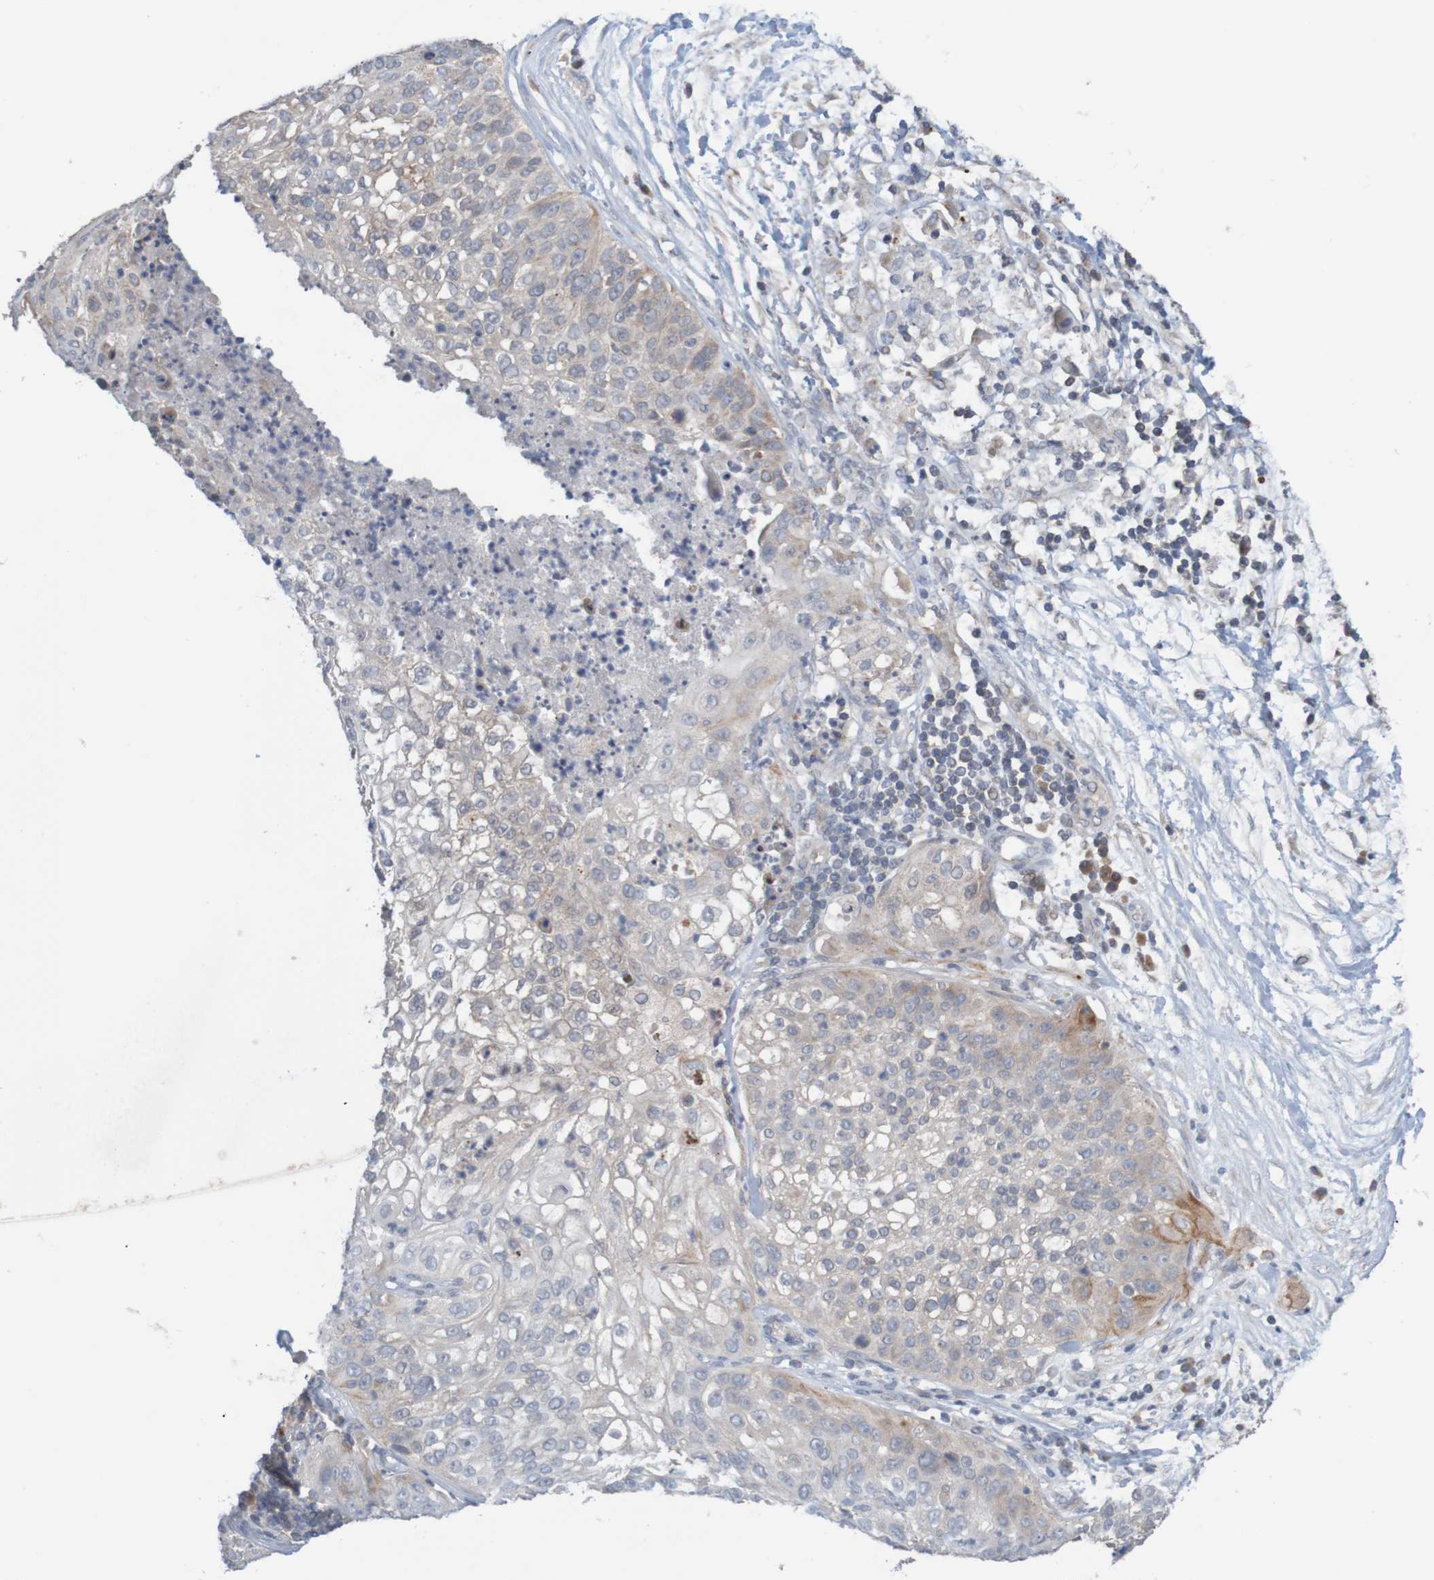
{"staining": {"intensity": "moderate", "quantity": "<25%", "location": "cytoplasmic/membranous"}, "tissue": "lung cancer", "cell_type": "Tumor cells", "image_type": "cancer", "snomed": [{"axis": "morphology", "description": "Inflammation, NOS"}, {"axis": "morphology", "description": "Squamous cell carcinoma, NOS"}, {"axis": "topography", "description": "Lymph node"}, {"axis": "topography", "description": "Soft tissue"}, {"axis": "topography", "description": "Lung"}], "caption": "This histopathology image exhibits immunohistochemistry (IHC) staining of lung squamous cell carcinoma, with low moderate cytoplasmic/membranous staining in approximately <25% of tumor cells.", "gene": "ANKK1", "patient": {"sex": "male", "age": 66}}